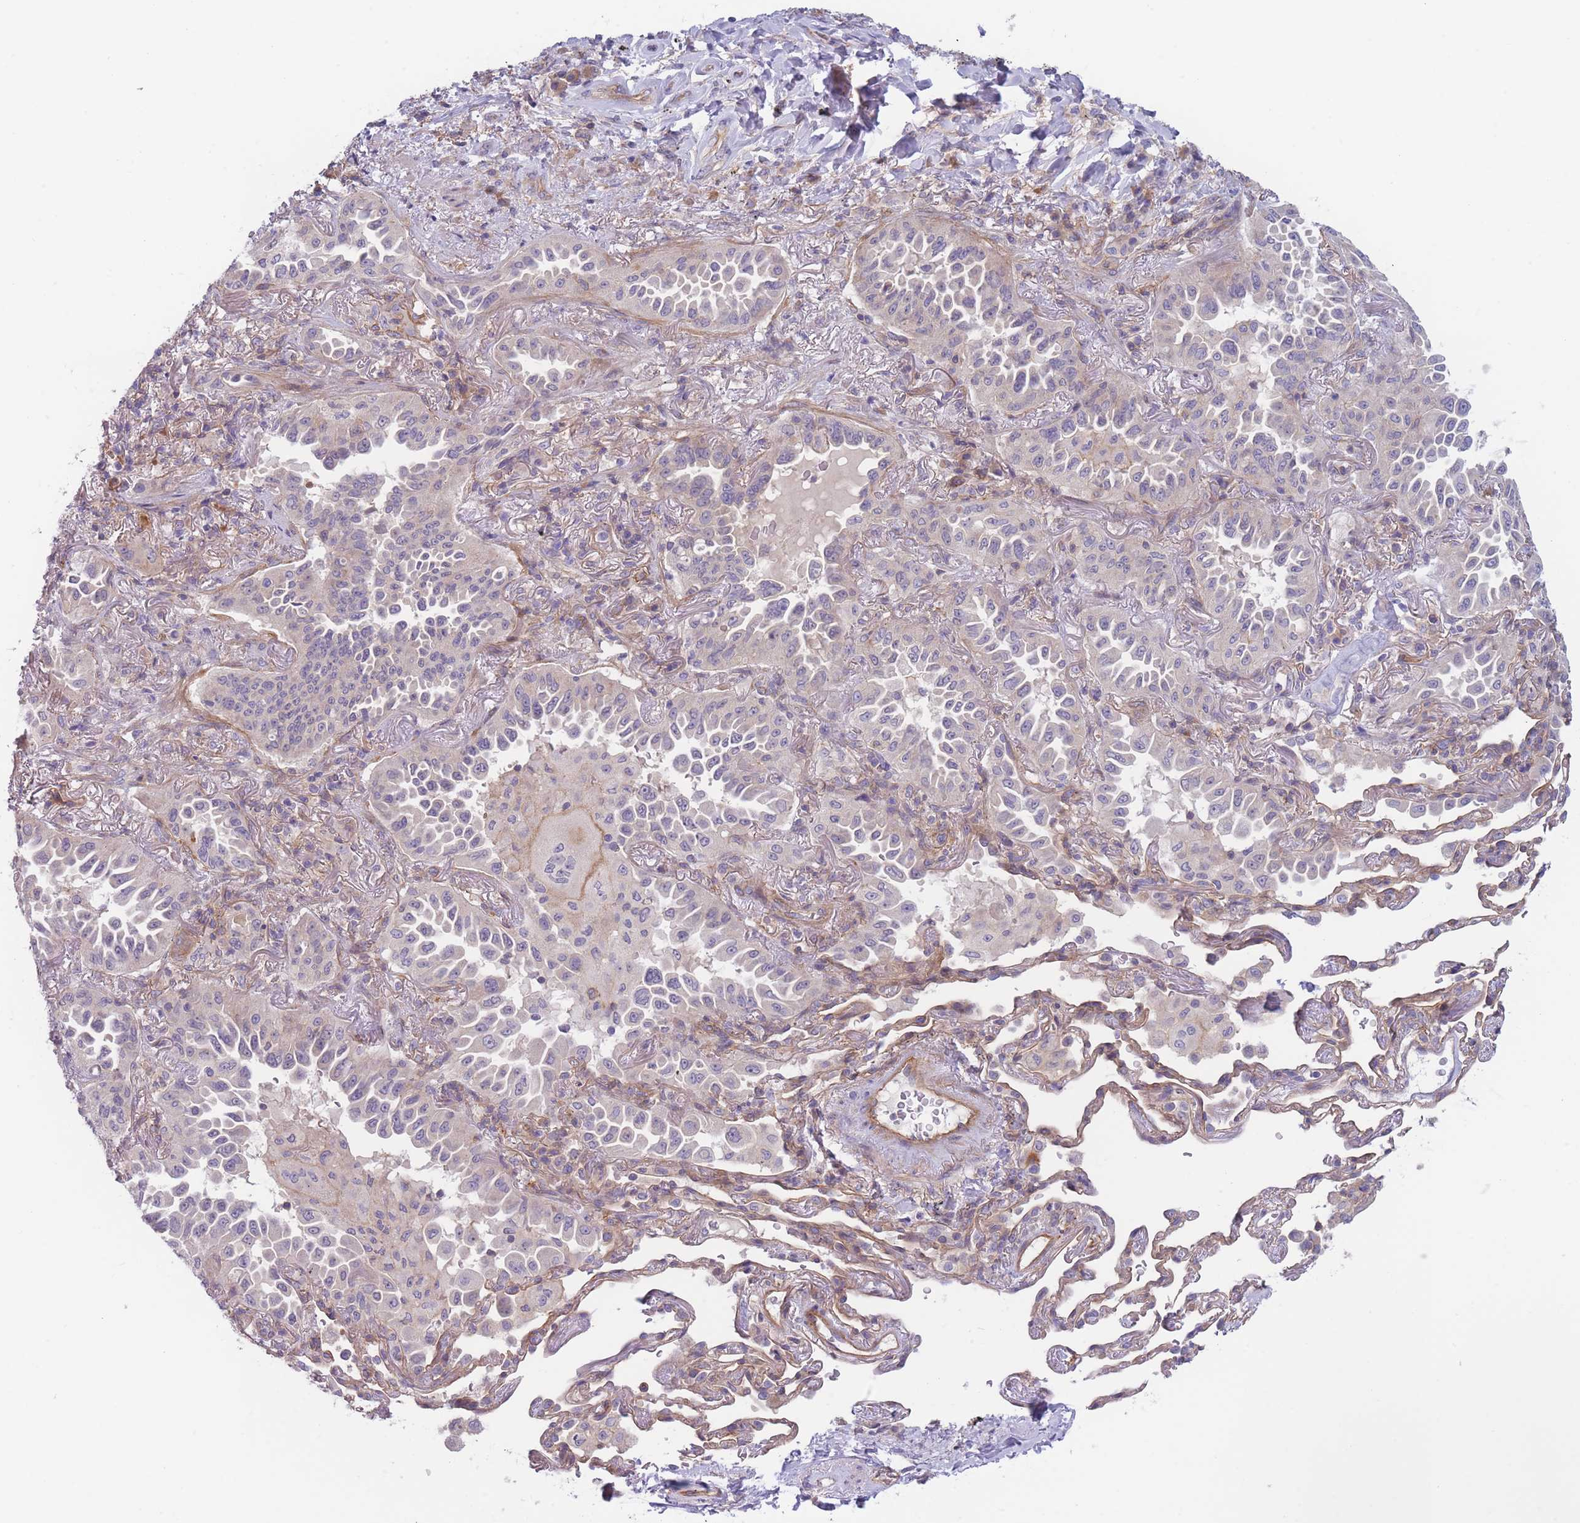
{"staining": {"intensity": "negative", "quantity": "none", "location": "none"}, "tissue": "lung cancer", "cell_type": "Tumor cells", "image_type": "cancer", "snomed": [{"axis": "morphology", "description": "Adenocarcinoma, NOS"}, {"axis": "topography", "description": "Lung"}], "caption": "The immunohistochemistry micrograph has no significant expression in tumor cells of lung cancer (adenocarcinoma) tissue.", "gene": "WDR93", "patient": {"sex": "female", "age": 69}}